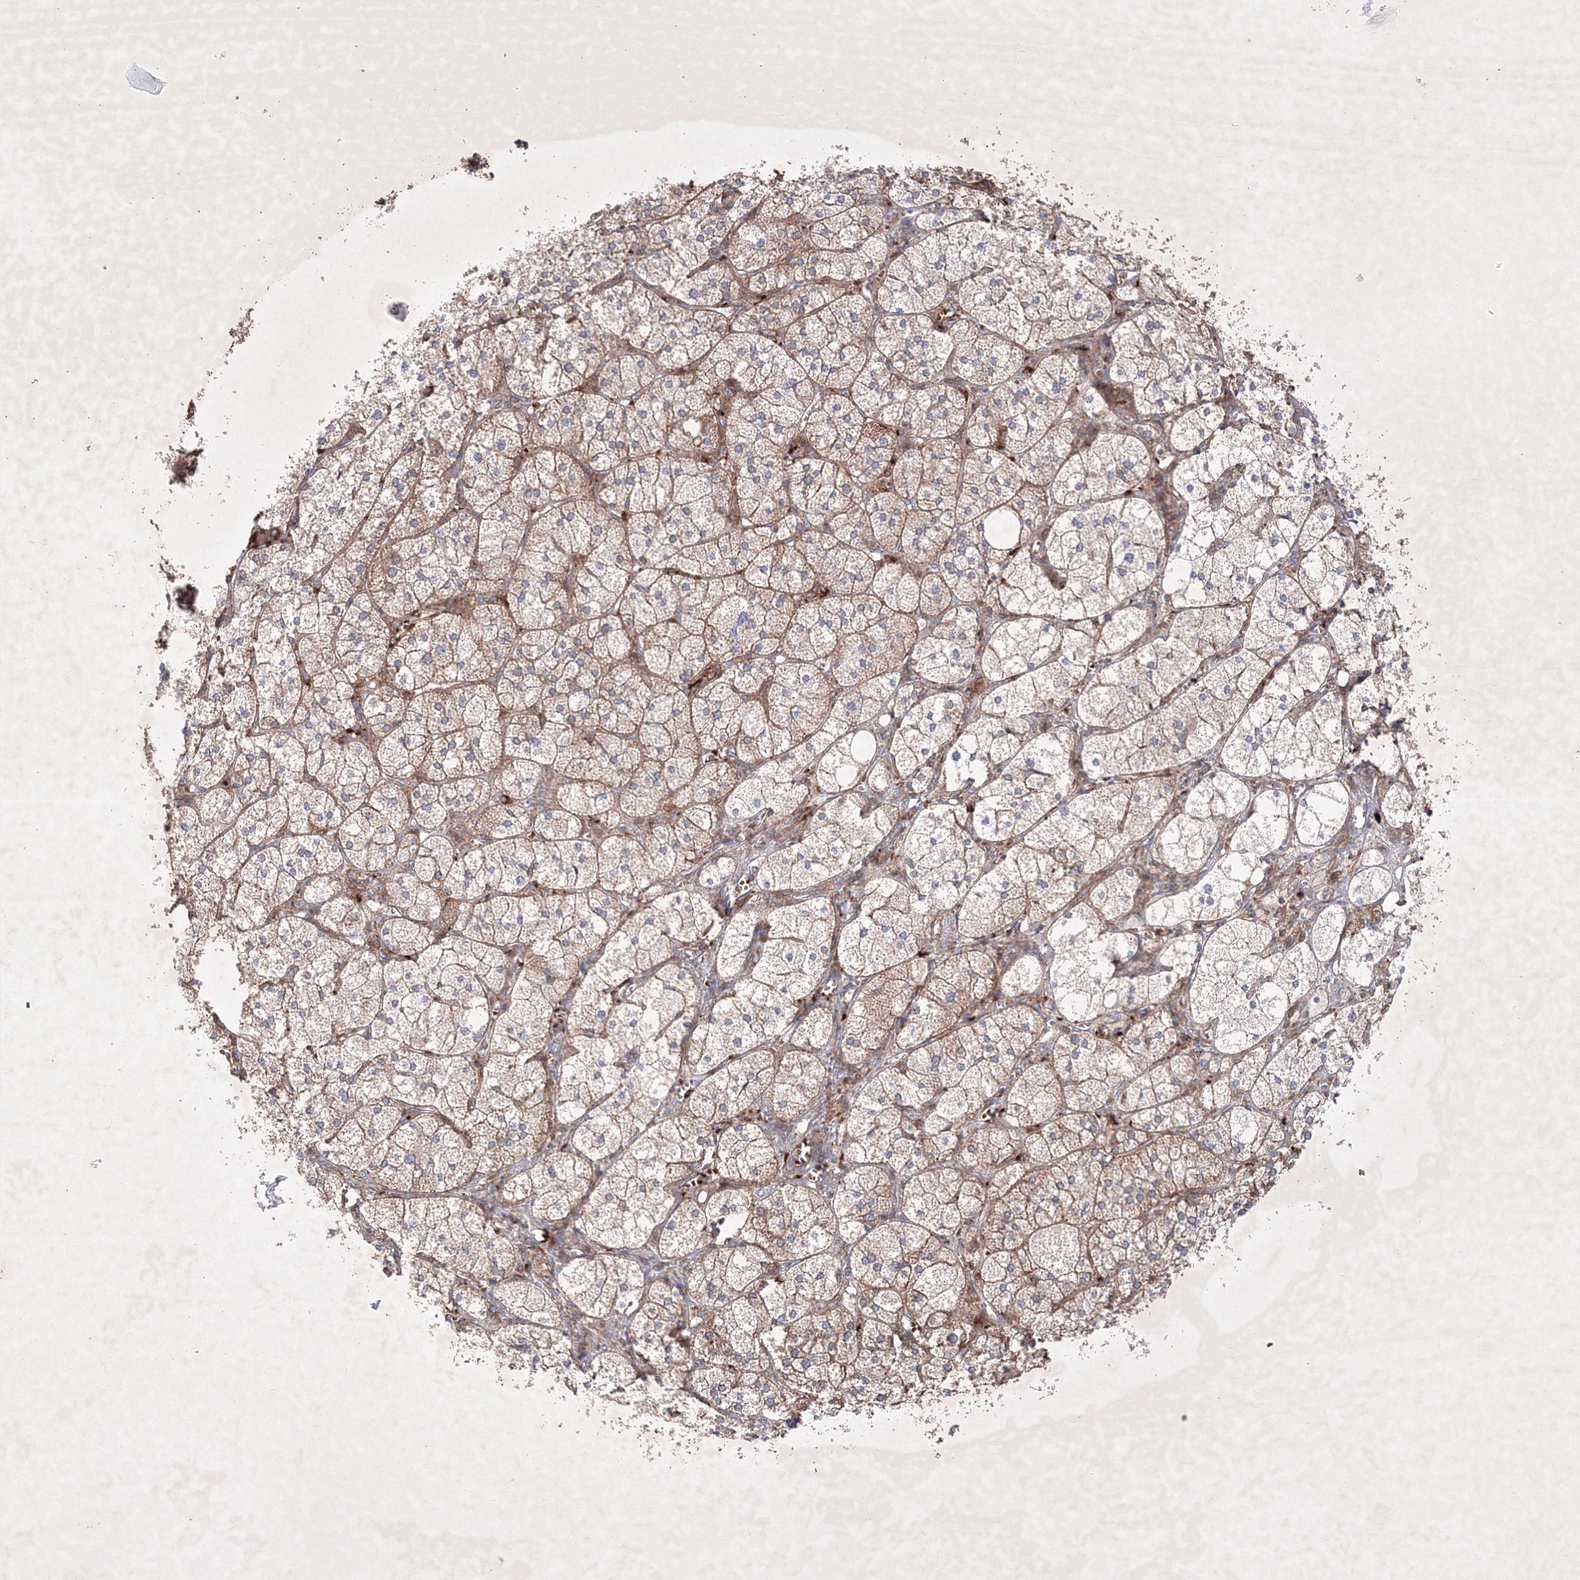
{"staining": {"intensity": "moderate", "quantity": ">75%", "location": "cytoplasmic/membranous"}, "tissue": "adrenal gland", "cell_type": "Glandular cells", "image_type": "normal", "snomed": [{"axis": "morphology", "description": "Normal tissue, NOS"}, {"axis": "topography", "description": "Adrenal gland"}], "caption": "IHC image of unremarkable adrenal gland stained for a protein (brown), which exhibits medium levels of moderate cytoplasmic/membranous expression in approximately >75% of glandular cells.", "gene": "OPA1", "patient": {"sex": "female", "age": 61}}